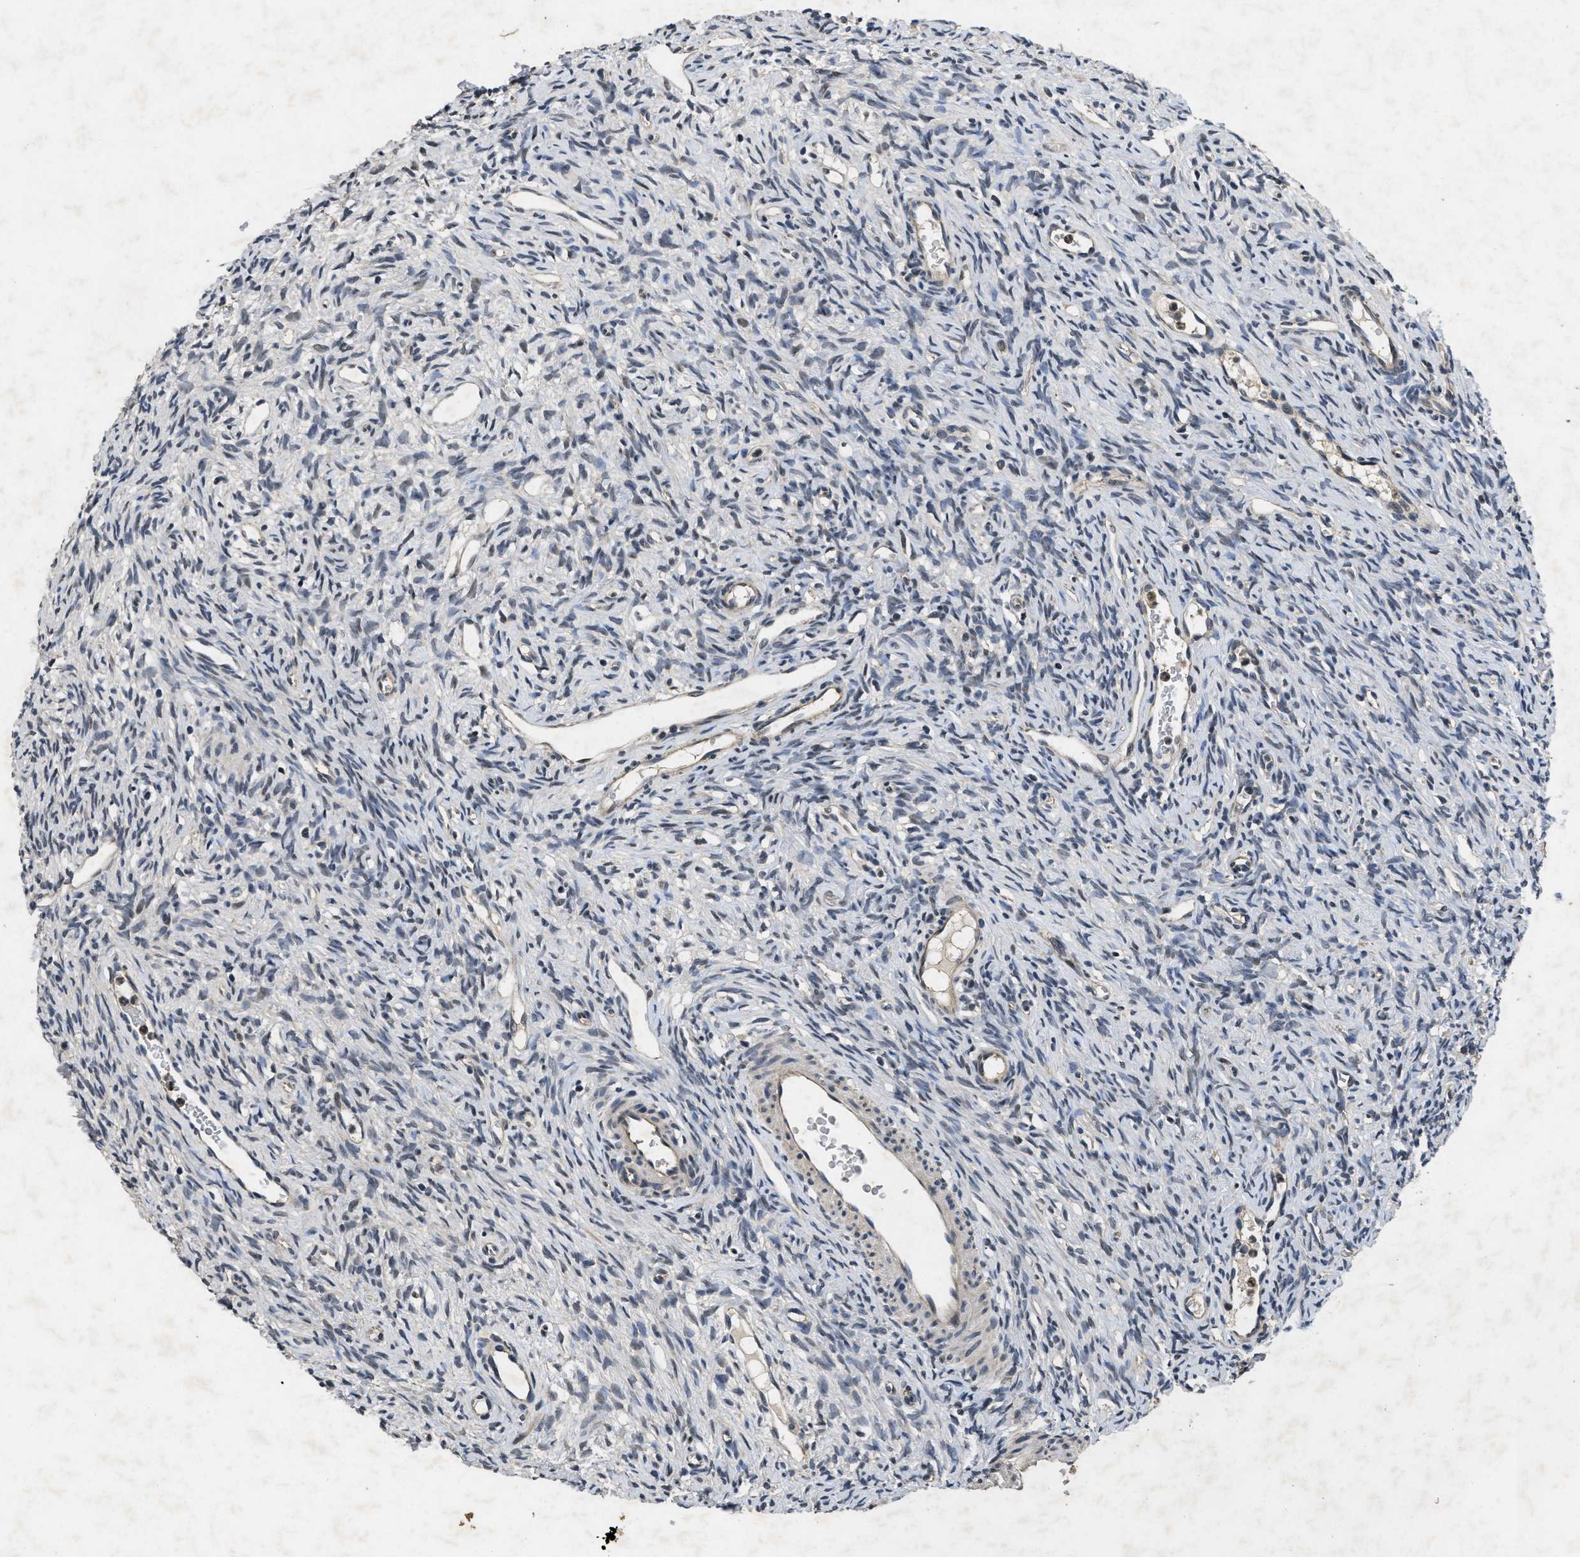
{"staining": {"intensity": "negative", "quantity": "none", "location": "none"}, "tissue": "ovary", "cell_type": "Ovarian stroma cells", "image_type": "normal", "snomed": [{"axis": "morphology", "description": "Normal tissue, NOS"}, {"axis": "topography", "description": "Ovary"}], "caption": "Immunohistochemistry image of normal ovary stained for a protein (brown), which shows no positivity in ovarian stroma cells. (Stains: DAB immunohistochemistry with hematoxylin counter stain, Microscopy: brightfield microscopy at high magnification).", "gene": "PAPOLG", "patient": {"sex": "female", "age": 33}}